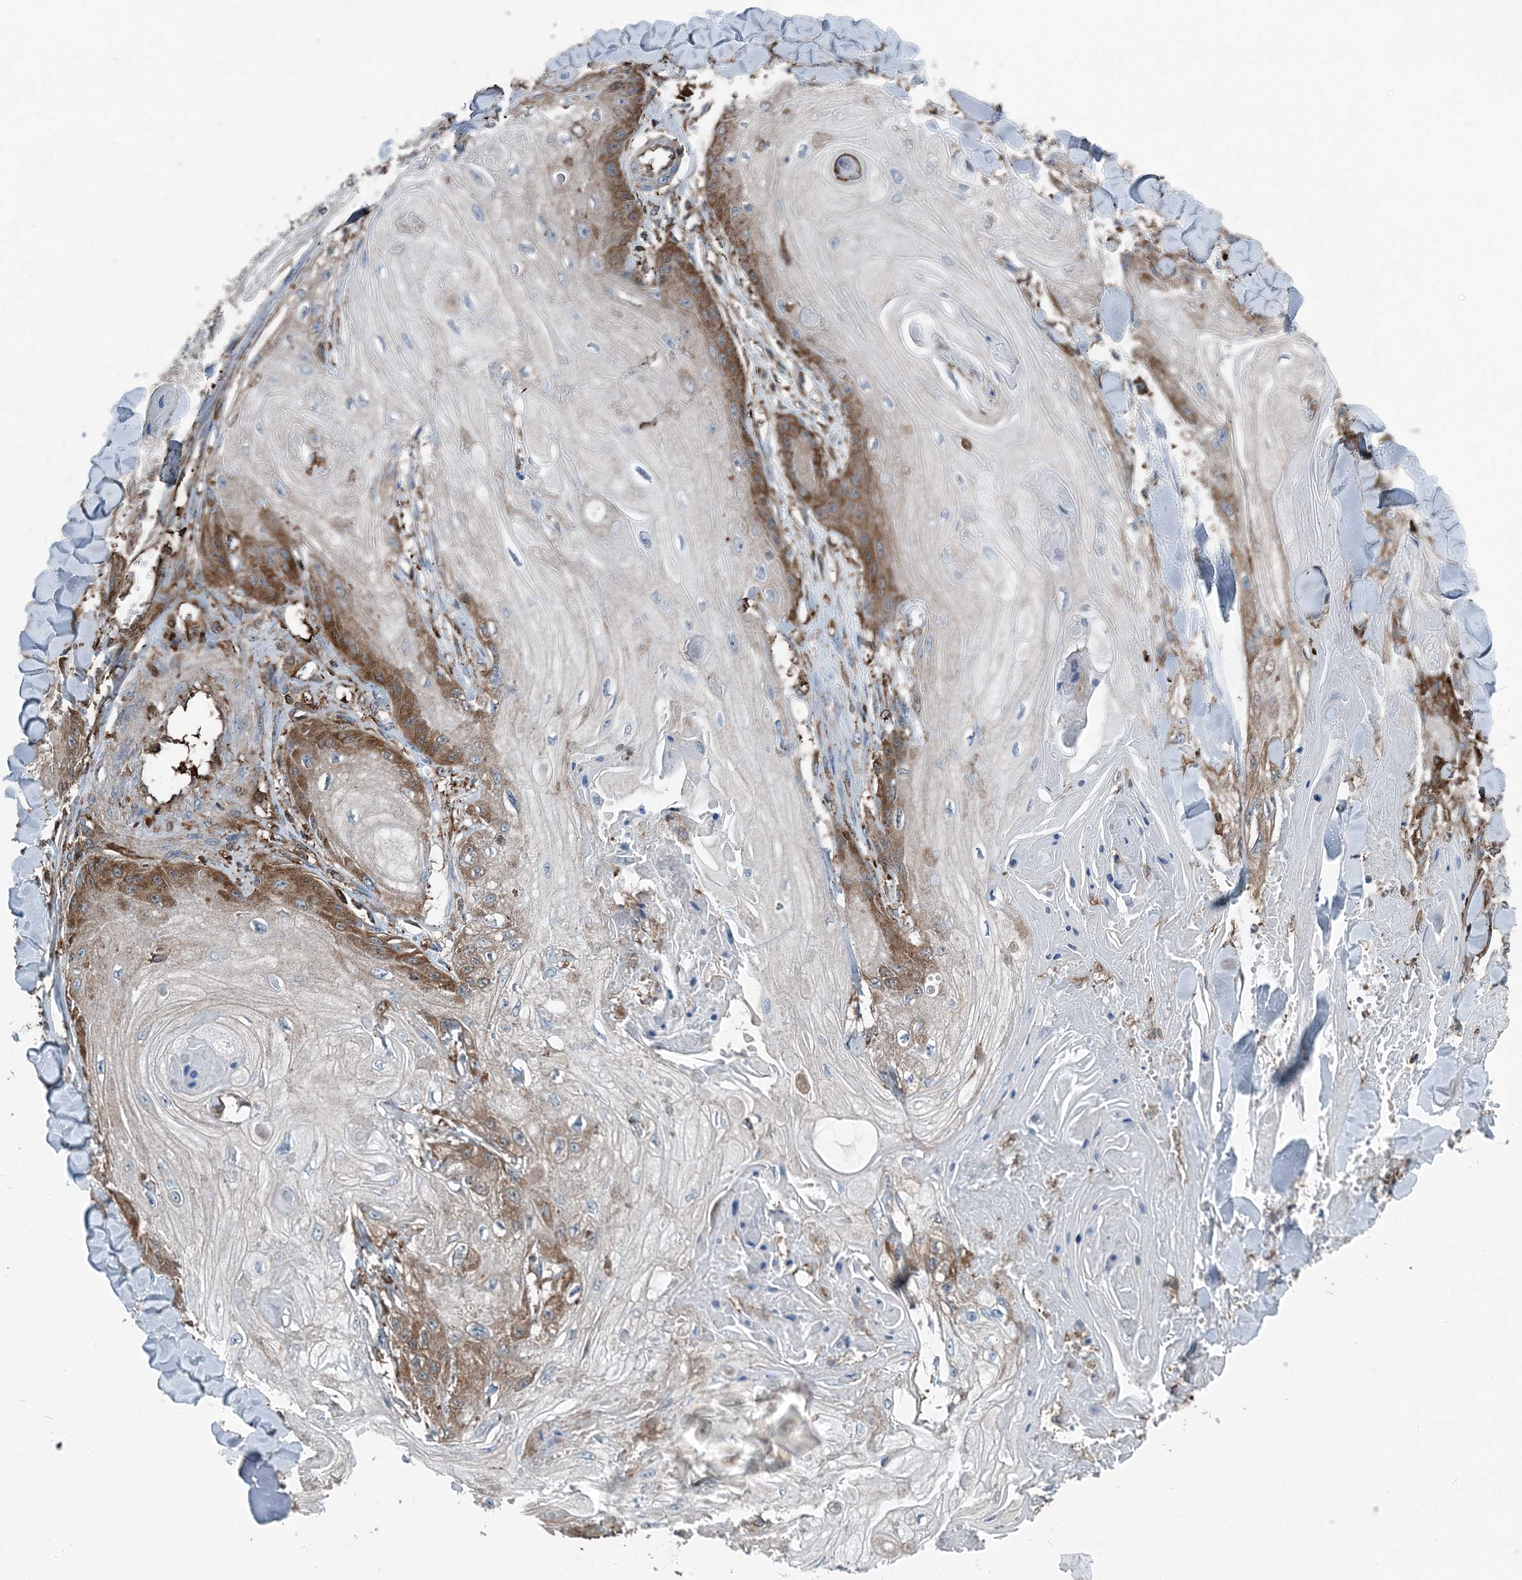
{"staining": {"intensity": "moderate", "quantity": "25%-75%", "location": "cytoplasmic/membranous"}, "tissue": "skin cancer", "cell_type": "Tumor cells", "image_type": "cancer", "snomed": [{"axis": "morphology", "description": "Squamous cell carcinoma, NOS"}, {"axis": "topography", "description": "Skin"}], "caption": "Immunohistochemistry of human skin squamous cell carcinoma reveals medium levels of moderate cytoplasmic/membranous staining in about 25%-75% of tumor cells.", "gene": "CFL1", "patient": {"sex": "male", "age": 74}}